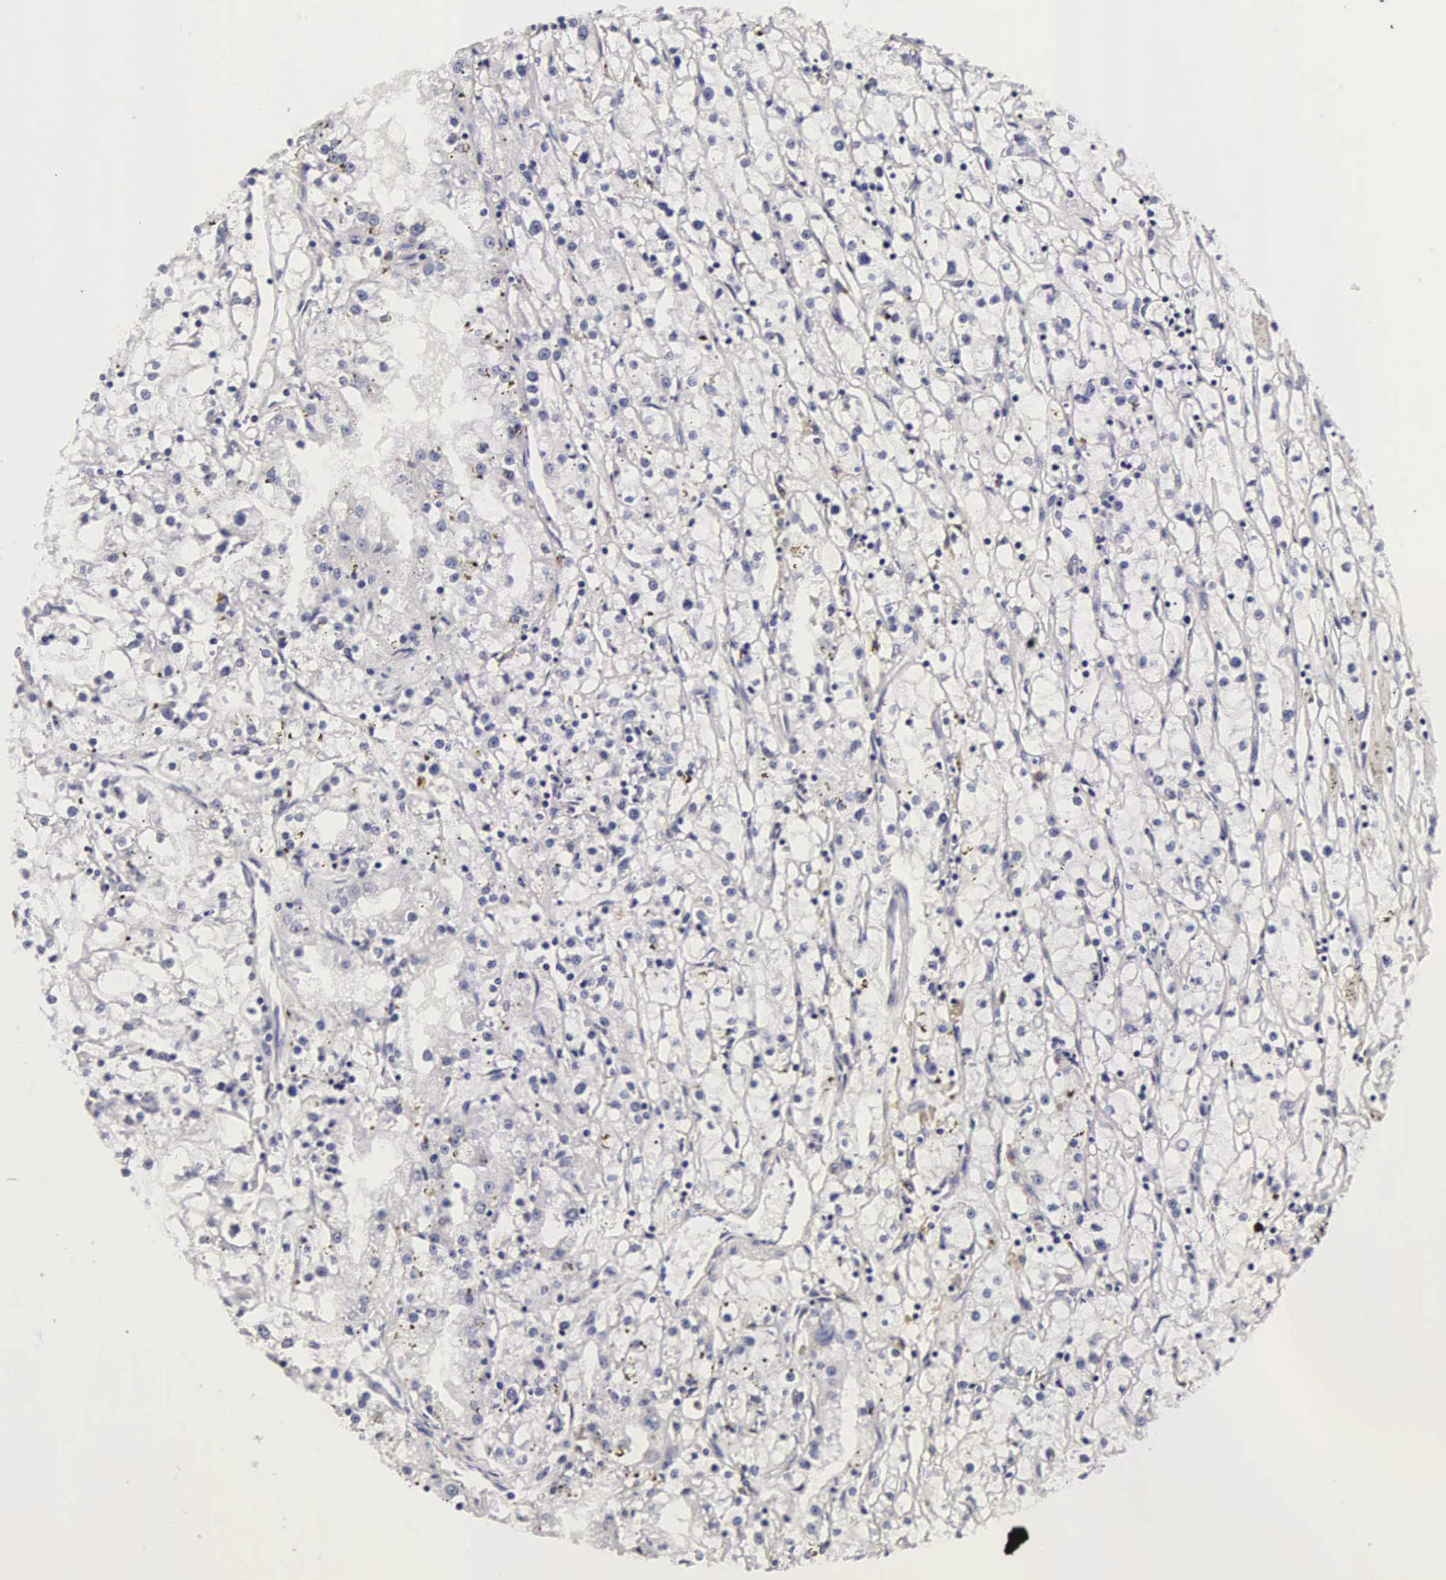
{"staining": {"intensity": "weak", "quantity": "<25%", "location": "cytoplasmic/membranous,nuclear"}, "tissue": "renal cancer", "cell_type": "Tumor cells", "image_type": "cancer", "snomed": [{"axis": "morphology", "description": "Adenocarcinoma, NOS"}, {"axis": "topography", "description": "Kidney"}], "caption": "An image of human renal cancer is negative for staining in tumor cells.", "gene": "TECPR2", "patient": {"sex": "male", "age": 56}}